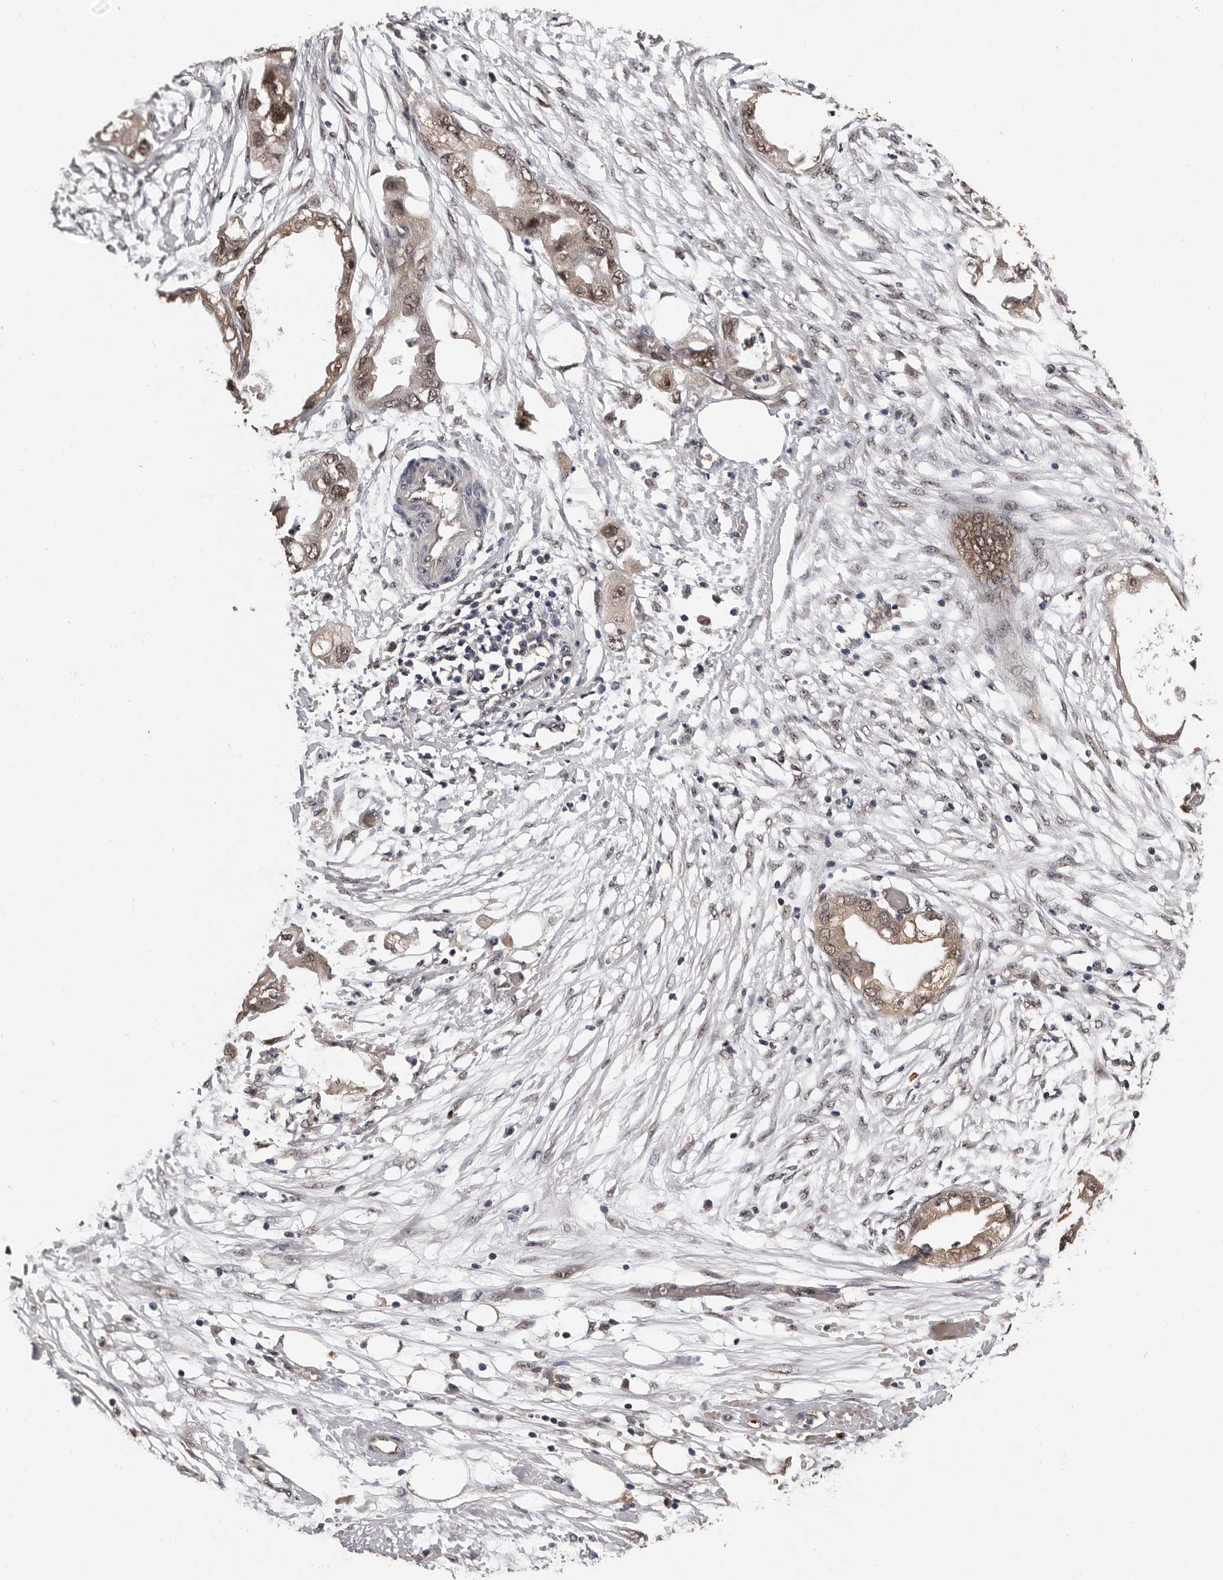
{"staining": {"intensity": "moderate", "quantity": ">75%", "location": "cytoplasmic/membranous,nuclear"}, "tissue": "endometrial cancer", "cell_type": "Tumor cells", "image_type": "cancer", "snomed": [{"axis": "morphology", "description": "Adenocarcinoma, NOS"}, {"axis": "morphology", "description": "Adenocarcinoma, metastatic, NOS"}, {"axis": "topography", "description": "Adipose tissue"}, {"axis": "topography", "description": "Endometrium"}], "caption": "Immunohistochemistry of human metastatic adenocarcinoma (endometrial) reveals medium levels of moderate cytoplasmic/membranous and nuclear positivity in approximately >75% of tumor cells.", "gene": "VPS37A", "patient": {"sex": "female", "age": 67}}